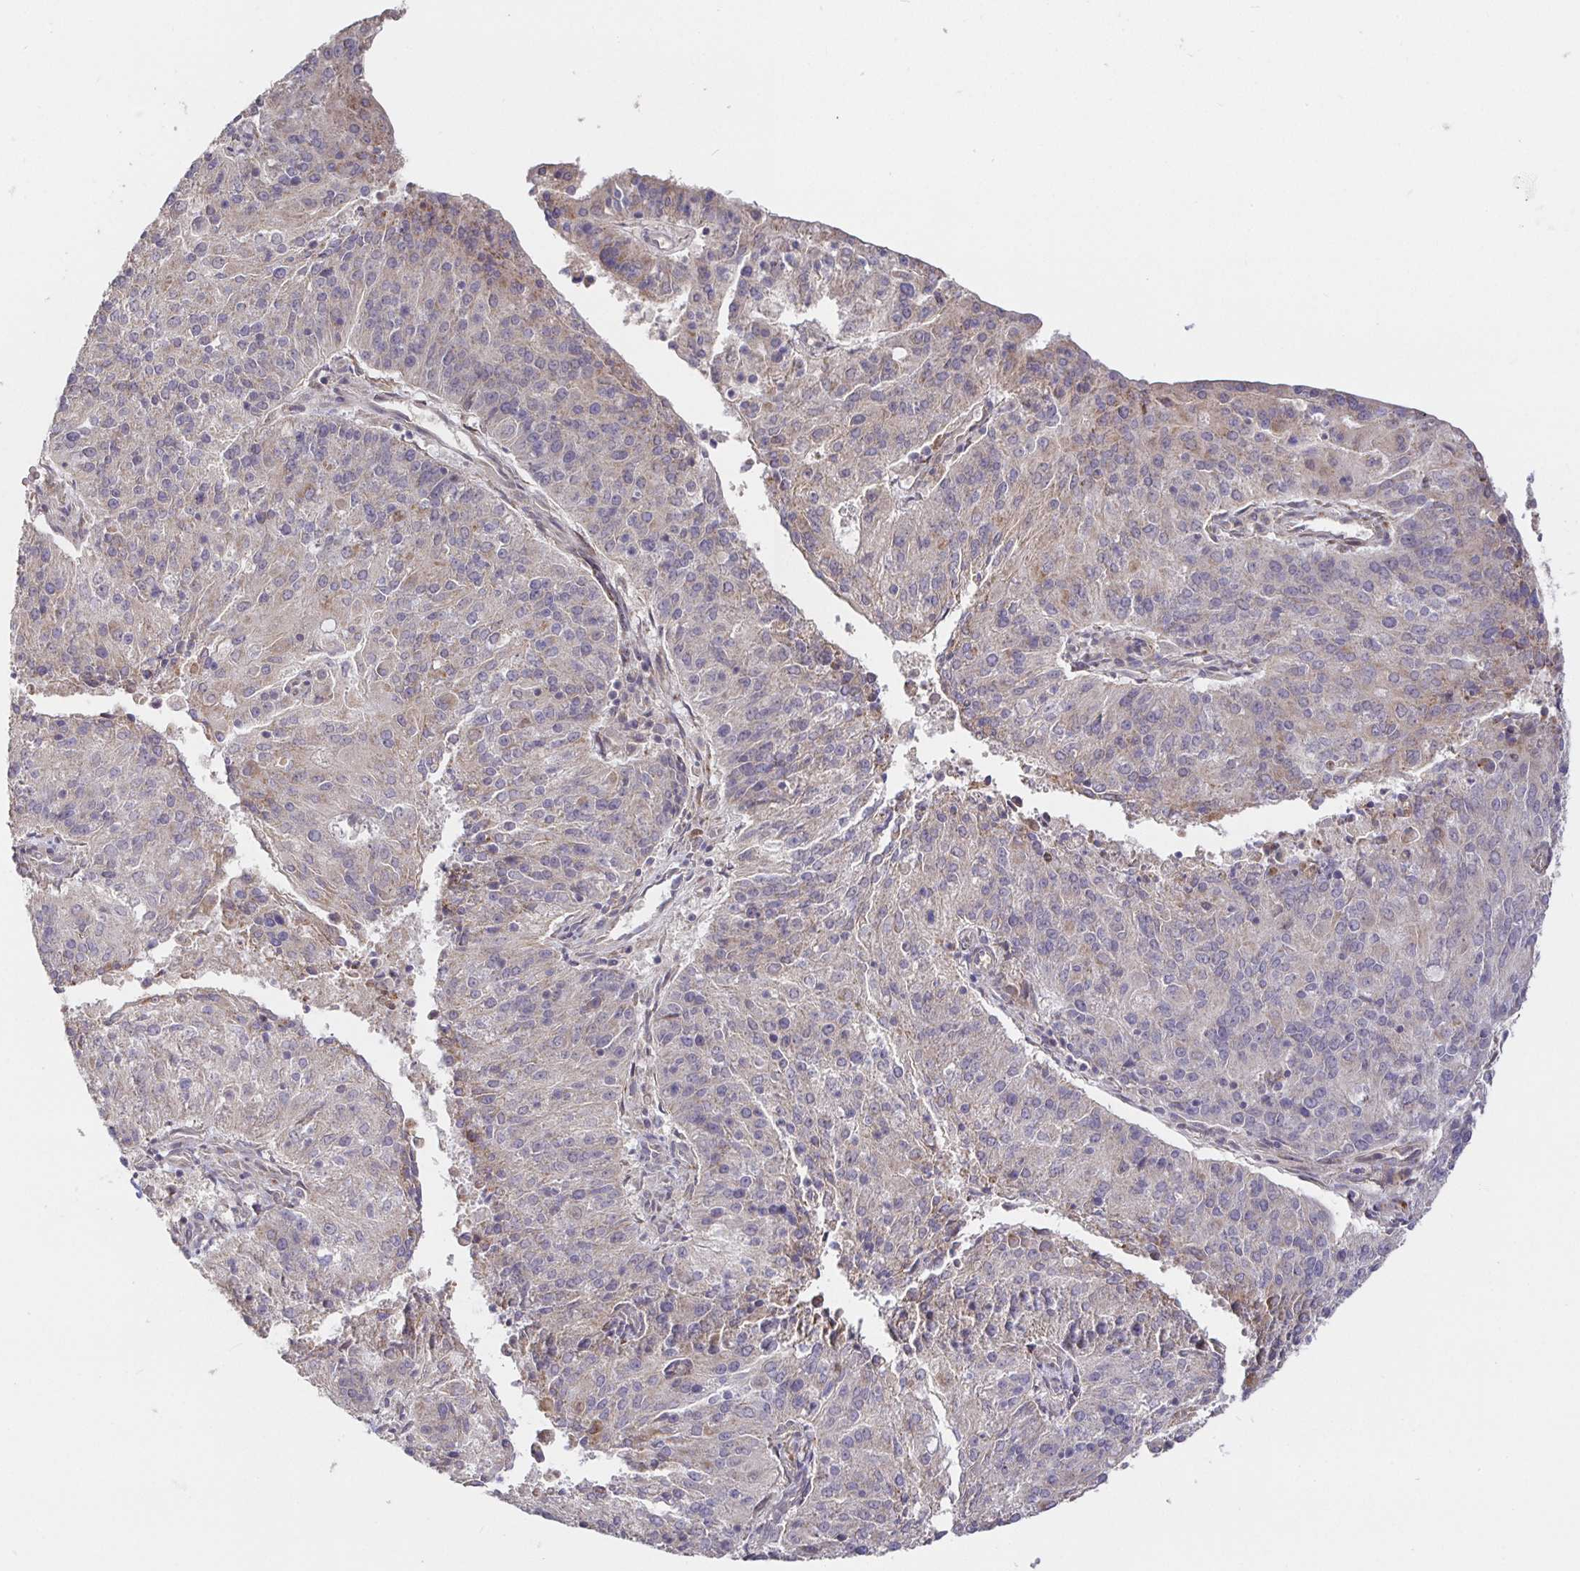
{"staining": {"intensity": "weak", "quantity": "25%-75%", "location": "cytoplasmic/membranous"}, "tissue": "endometrial cancer", "cell_type": "Tumor cells", "image_type": "cancer", "snomed": [{"axis": "morphology", "description": "Adenocarcinoma, NOS"}, {"axis": "topography", "description": "Endometrium"}], "caption": "IHC staining of endometrial cancer (adenocarcinoma), which displays low levels of weak cytoplasmic/membranous expression in about 25%-75% of tumor cells indicating weak cytoplasmic/membranous protein positivity. The staining was performed using DAB (brown) for protein detection and nuclei were counterstained in hematoxylin (blue).", "gene": "ZDHHC11", "patient": {"sex": "female", "age": 82}}